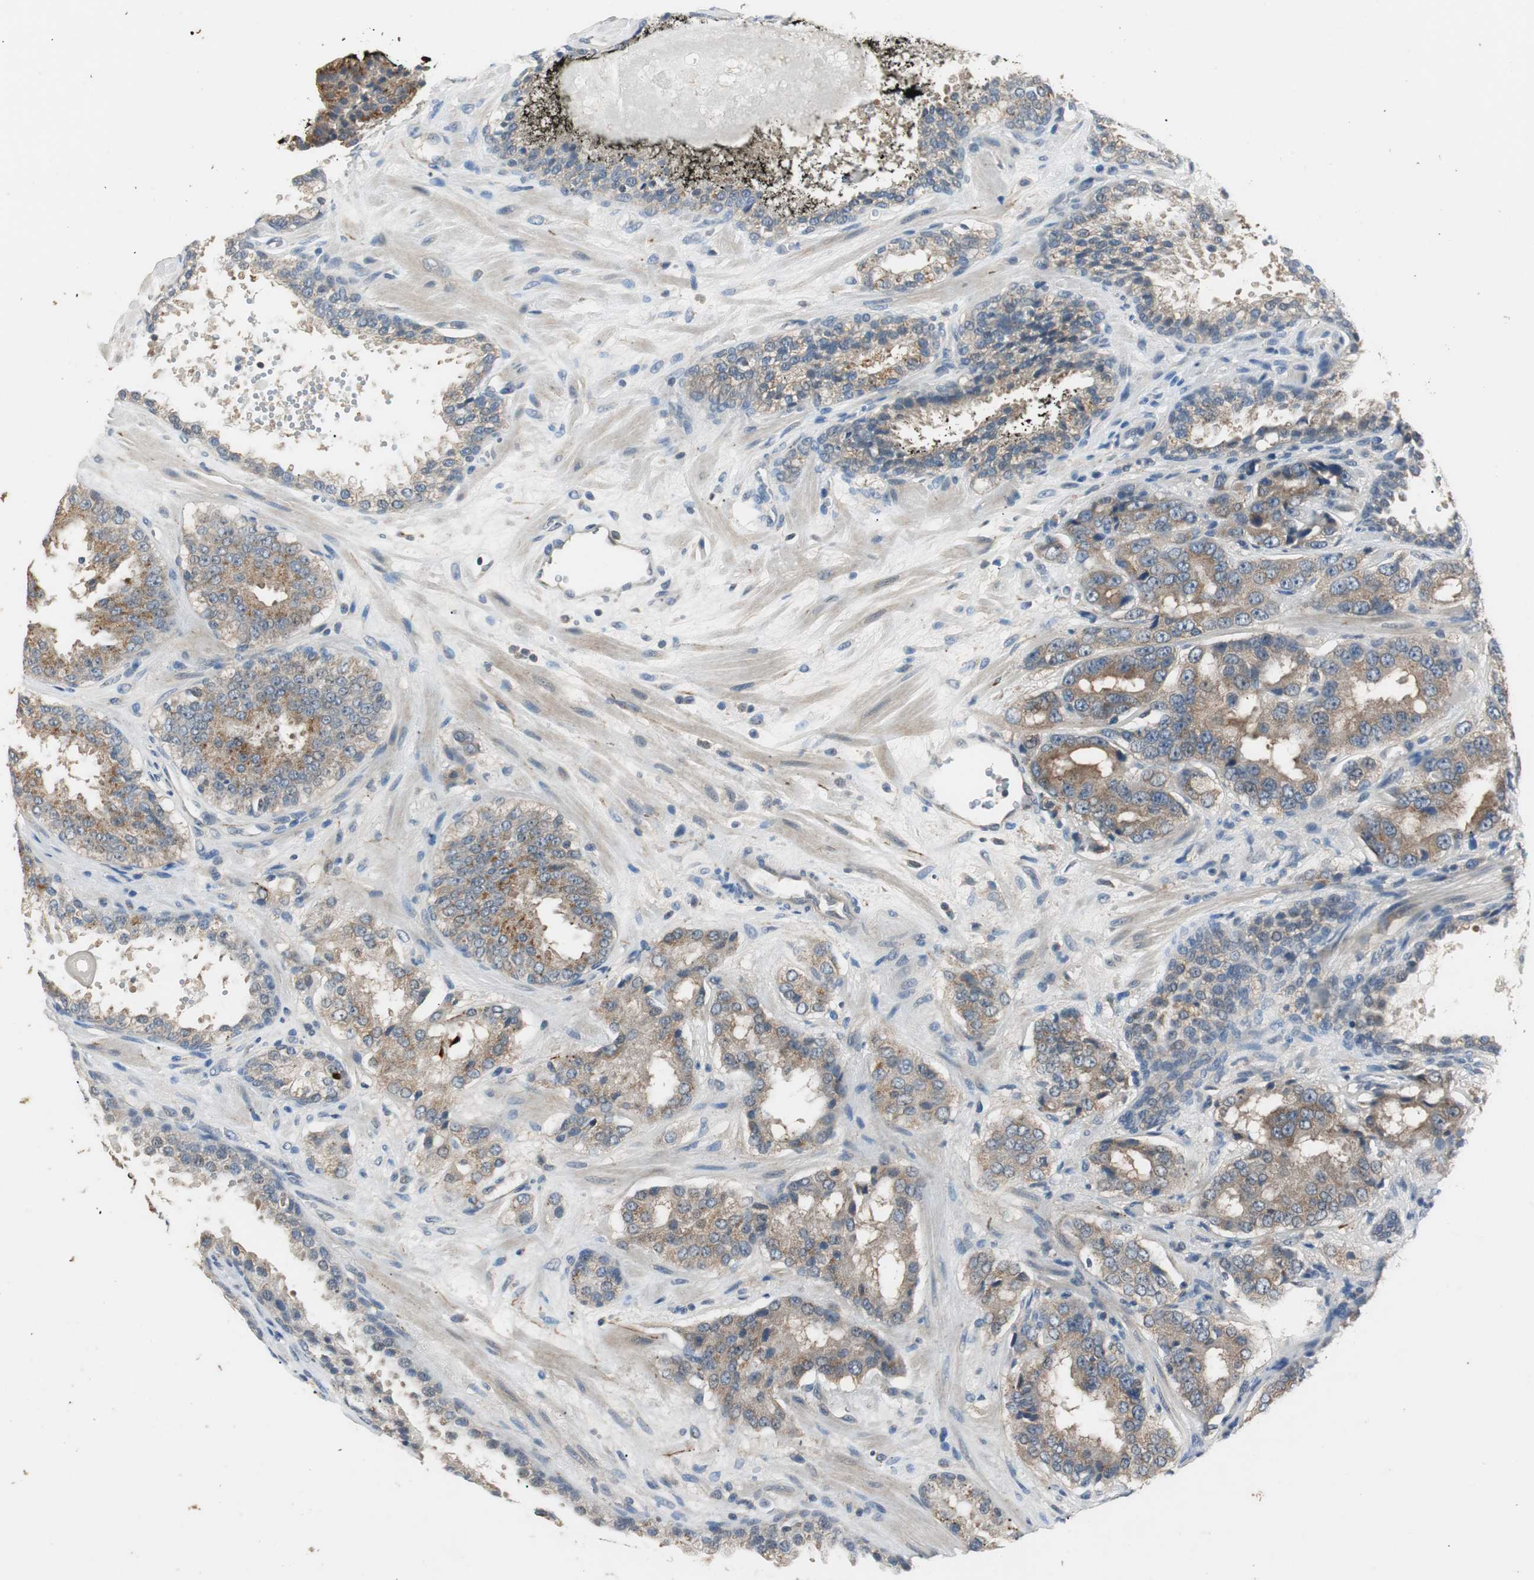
{"staining": {"intensity": "moderate", "quantity": ">75%", "location": "cytoplasmic/membranous"}, "tissue": "prostate cancer", "cell_type": "Tumor cells", "image_type": "cancer", "snomed": [{"axis": "morphology", "description": "Adenocarcinoma, High grade"}, {"axis": "topography", "description": "Prostate"}], "caption": "Protein analysis of adenocarcinoma (high-grade) (prostate) tissue demonstrates moderate cytoplasmic/membranous expression in about >75% of tumor cells.", "gene": "PTPRN2", "patient": {"sex": "male", "age": 58}}